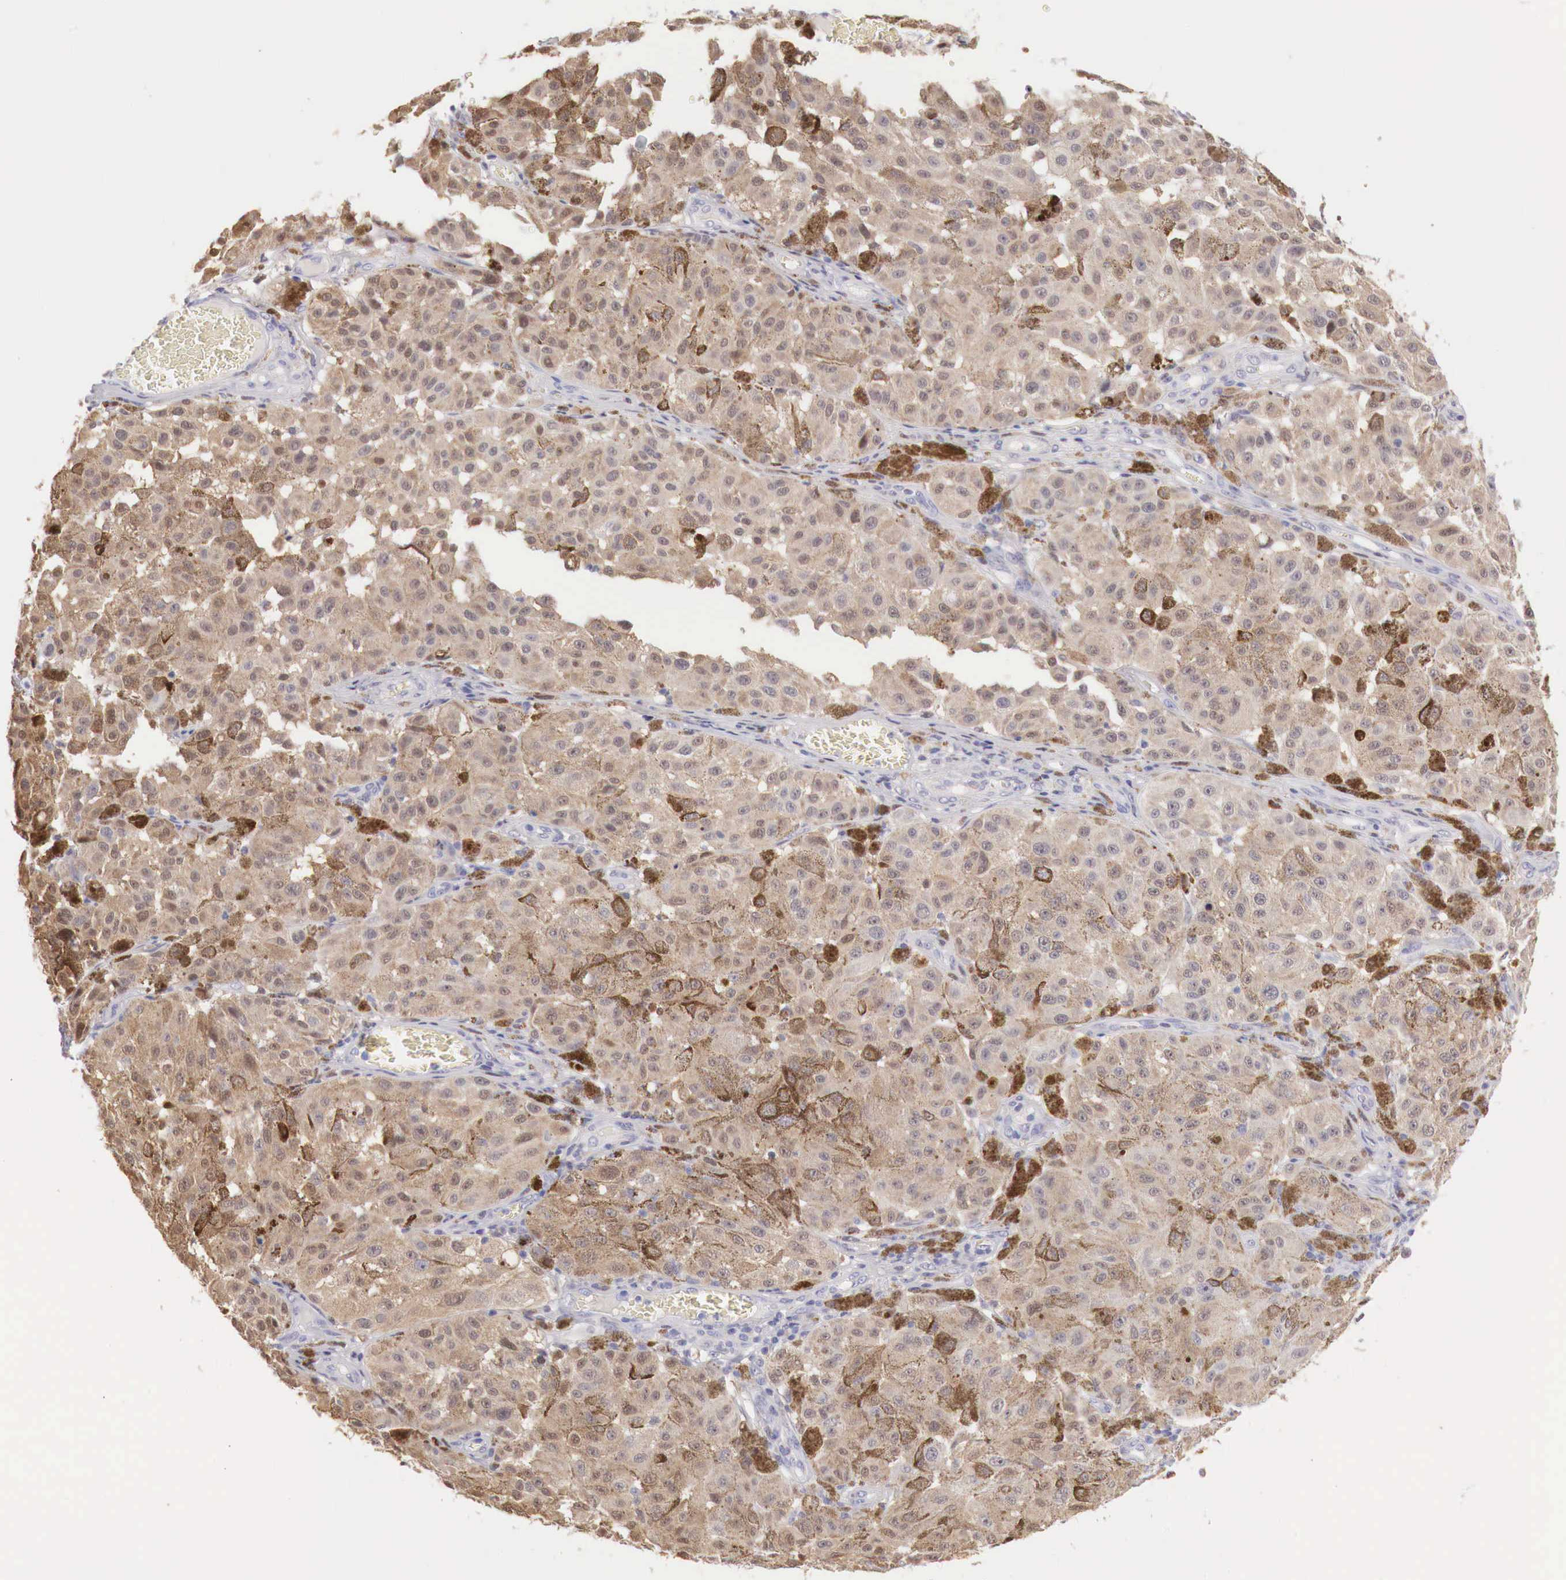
{"staining": {"intensity": "moderate", "quantity": ">75%", "location": "cytoplasmic/membranous"}, "tissue": "melanoma", "cell_type": "Tumor cells", "image_type": "cancer", "snomed": [{"axis": "morphology", "description": "Malignant melanoma, NOS"}, {"axis": "topography", "description": "Skin"}], "caption": "Melanoma stained with DAB (3,3'-diaminobenzidine) immunohistochemistry (IHC) demonstrates medium levels of moderate cytoplasmic/membranous positivity in about >75% of tumor cells.", "gene": "RENBP", "patient": {"sex": "female", "age": 64}}